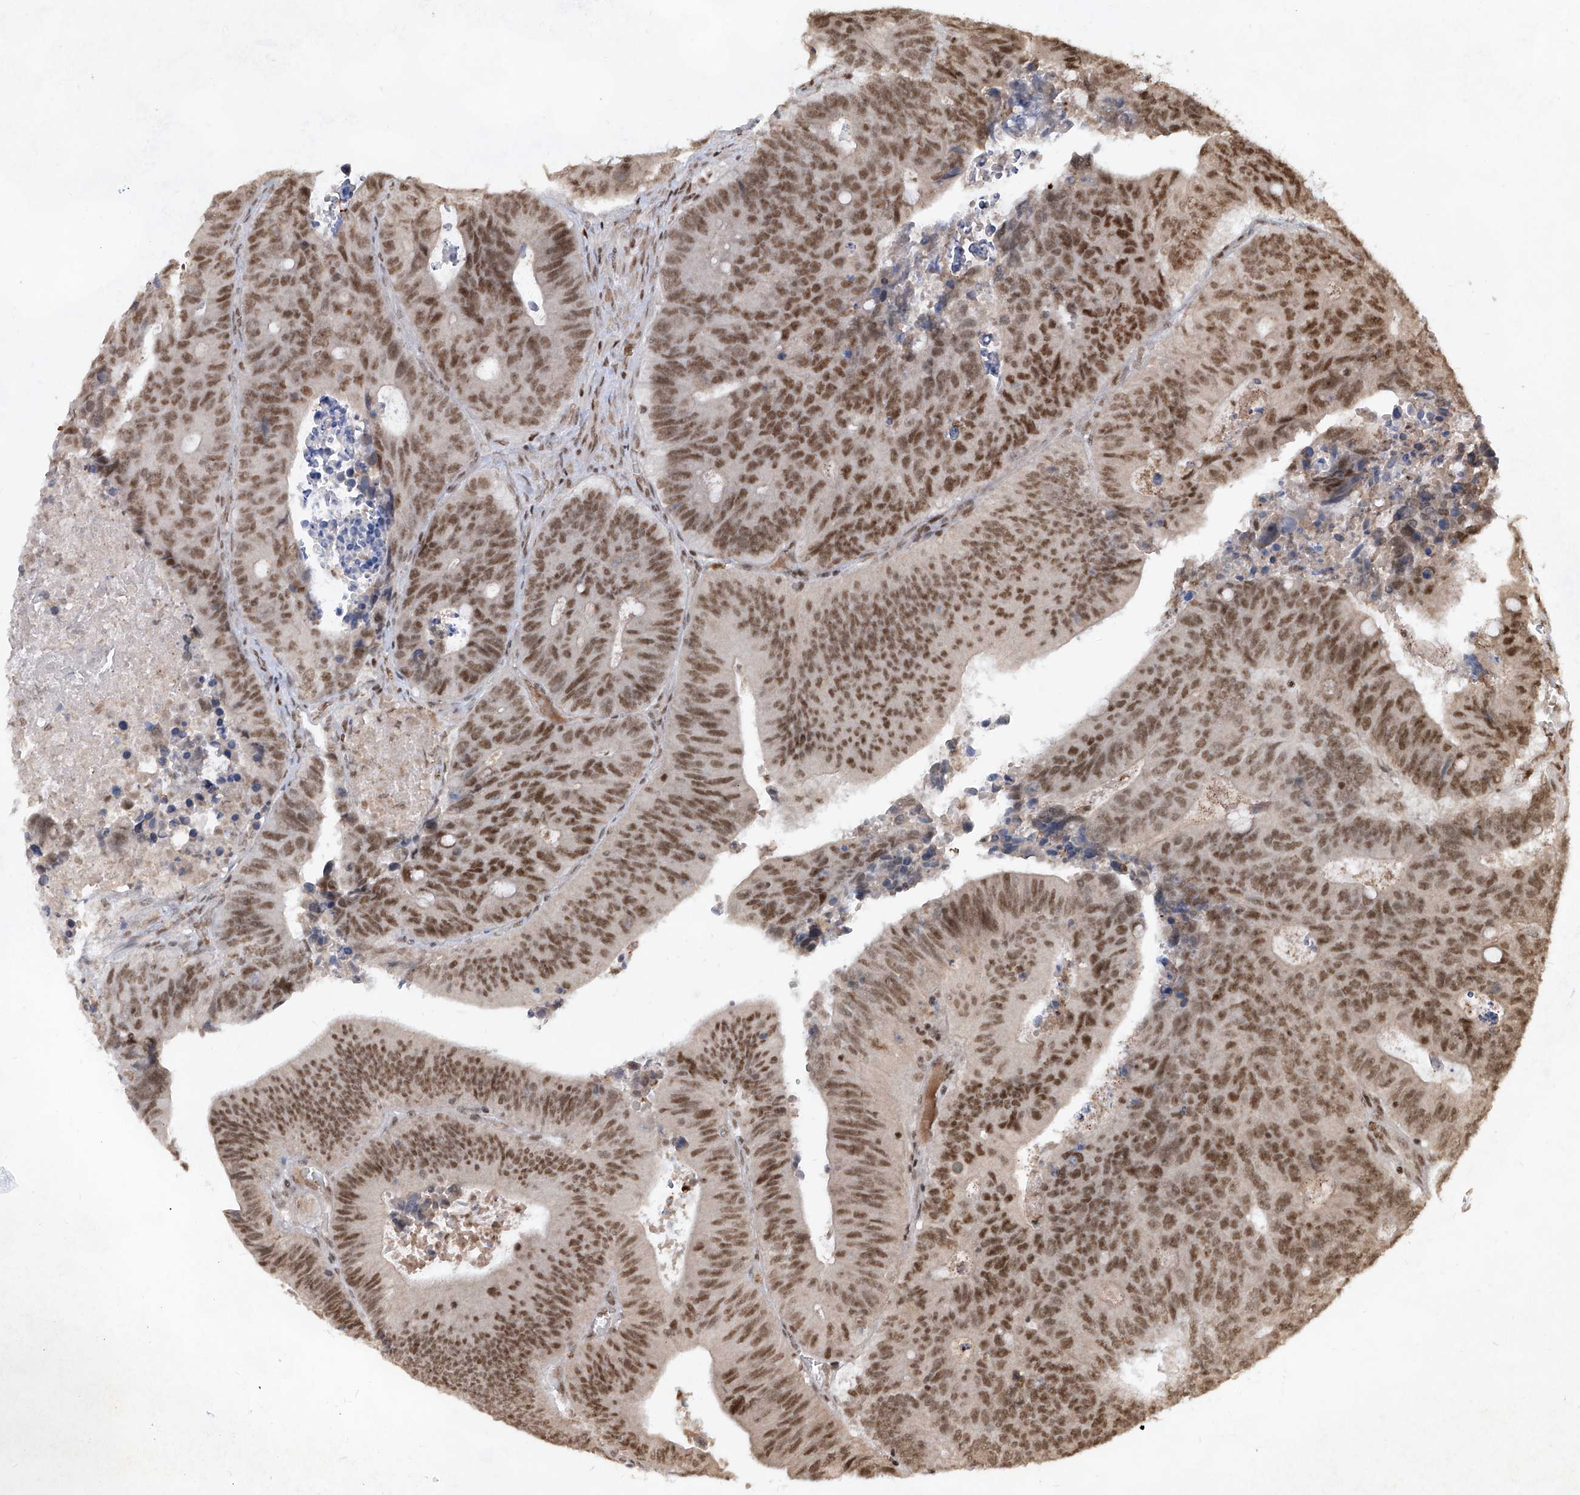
{"staining": {"intensity": "moderate", "quantity": ">75%", "location": "nuclear"}, "tissue": "colorectal cancer", "cell_type": "Tumor cells", "image_type": "cancer", "snomed": [{"axis": "morphology", "description": "Adenocarcinoma, NOS"}, {"axis": "topography", "description": "Colon"}], "caption": "Protein expression analysis of human colorectal cancer reveals moderate nuclear staining in about >75% of tumor cells. The staining is performed using DAB (3,3'-diaminobenzidine) brown chromogen to label protein expression. The nuclei are counter-stained blue using hematoxylin.", "gene": "IRF2", "patient": {"sex": "male", "age": 87}}